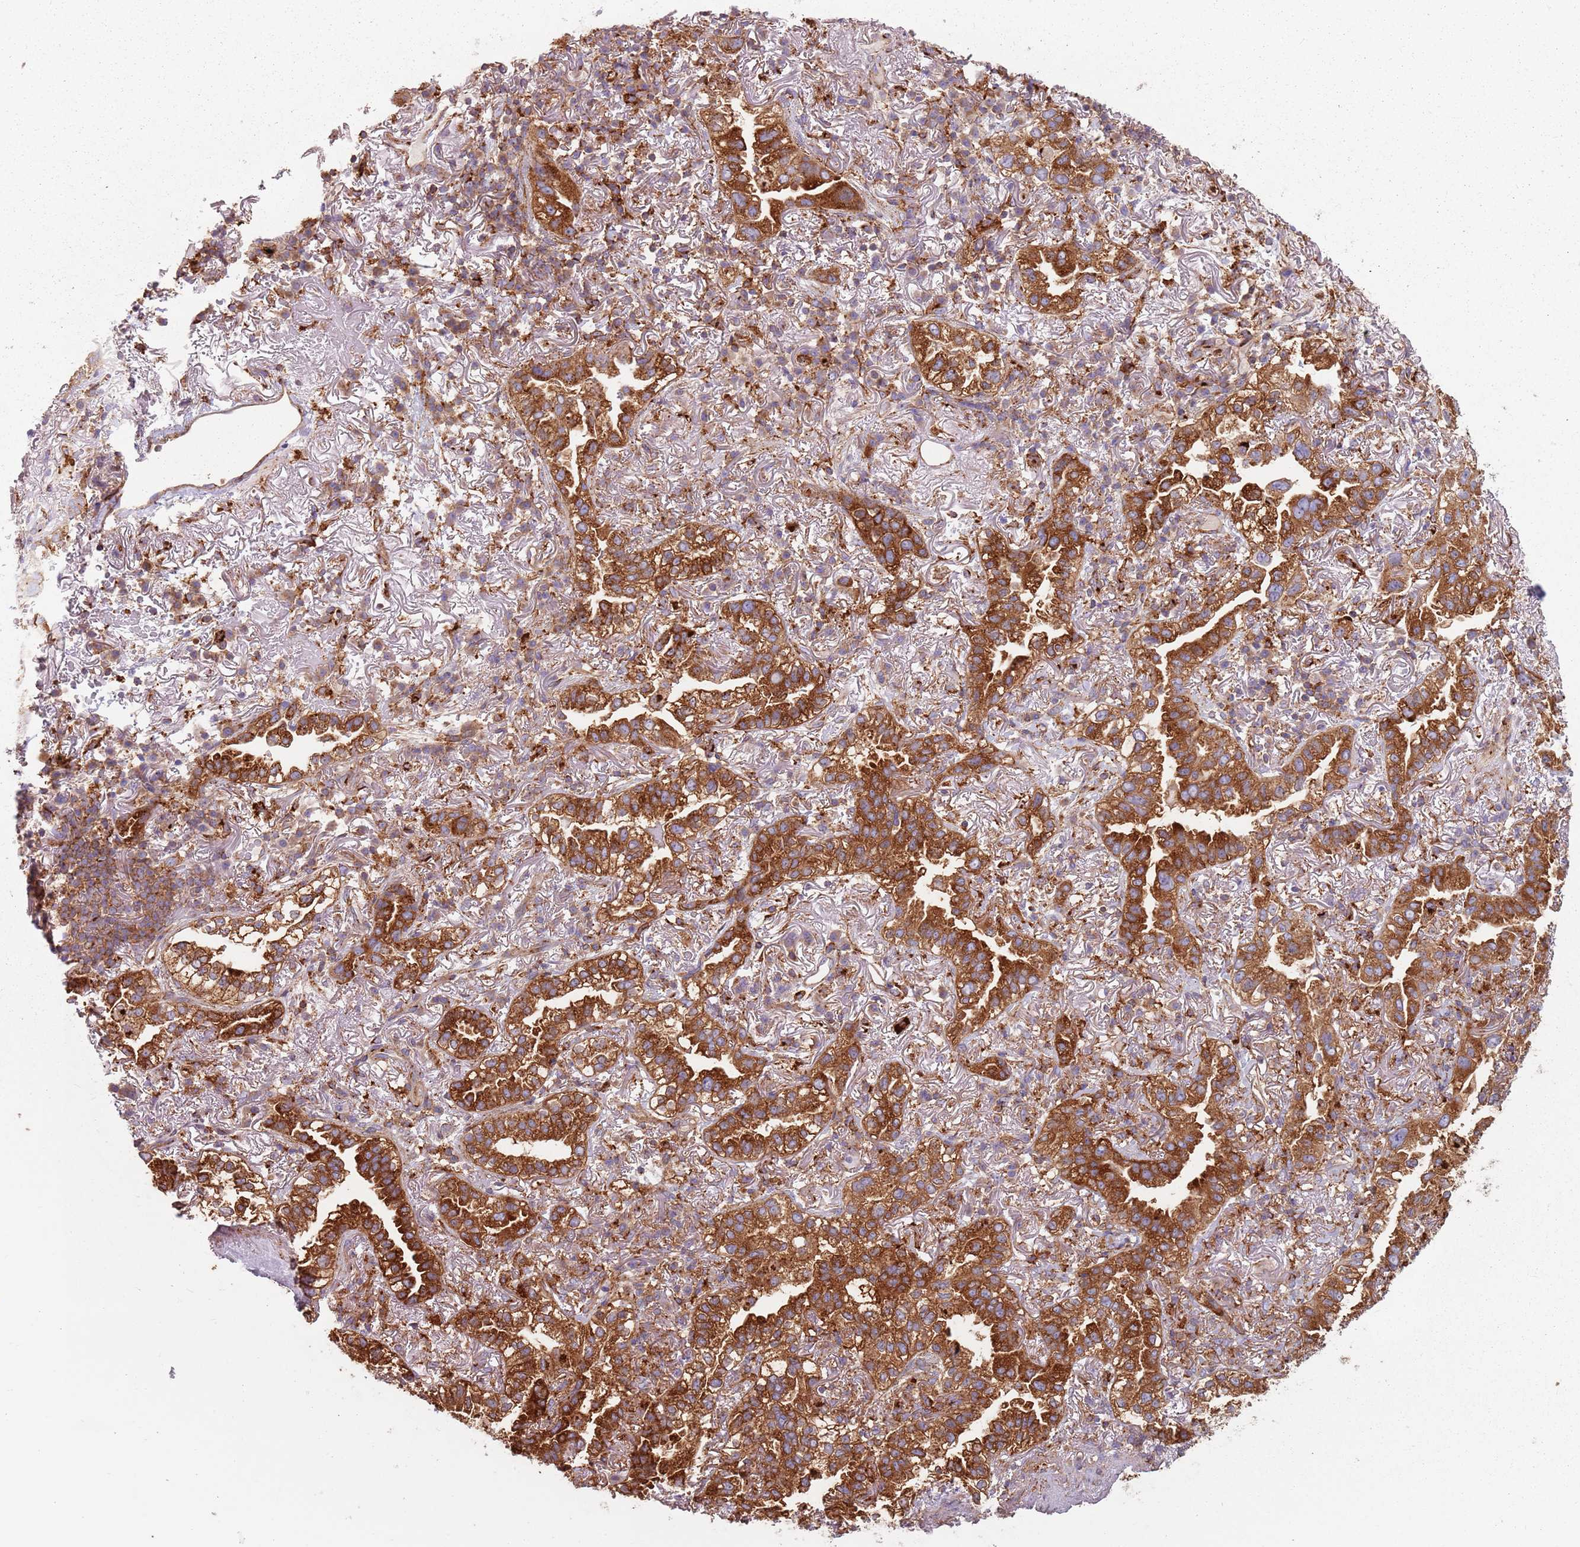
{"staining": {"intensity": "strong", "quantity": ">75%", "location": "cytoplasmic/membranous"}, "tissue": "lung cancer", "cell_type": "Tumor cells", "image_type": "cancer", "snomed": [{"axis": "morphology", "description": "Adenocarcinoma, NOS"}, {"axis": "topography", "description": "Lung"}], "caption": "Lung adenocarcinoma stained with IHC reveals strong cytoplasmic/membranous expression in approximately >75% of tumor cells.", "gene": "TPD52L2", "patient": {"sex": "female", "age": 69}}